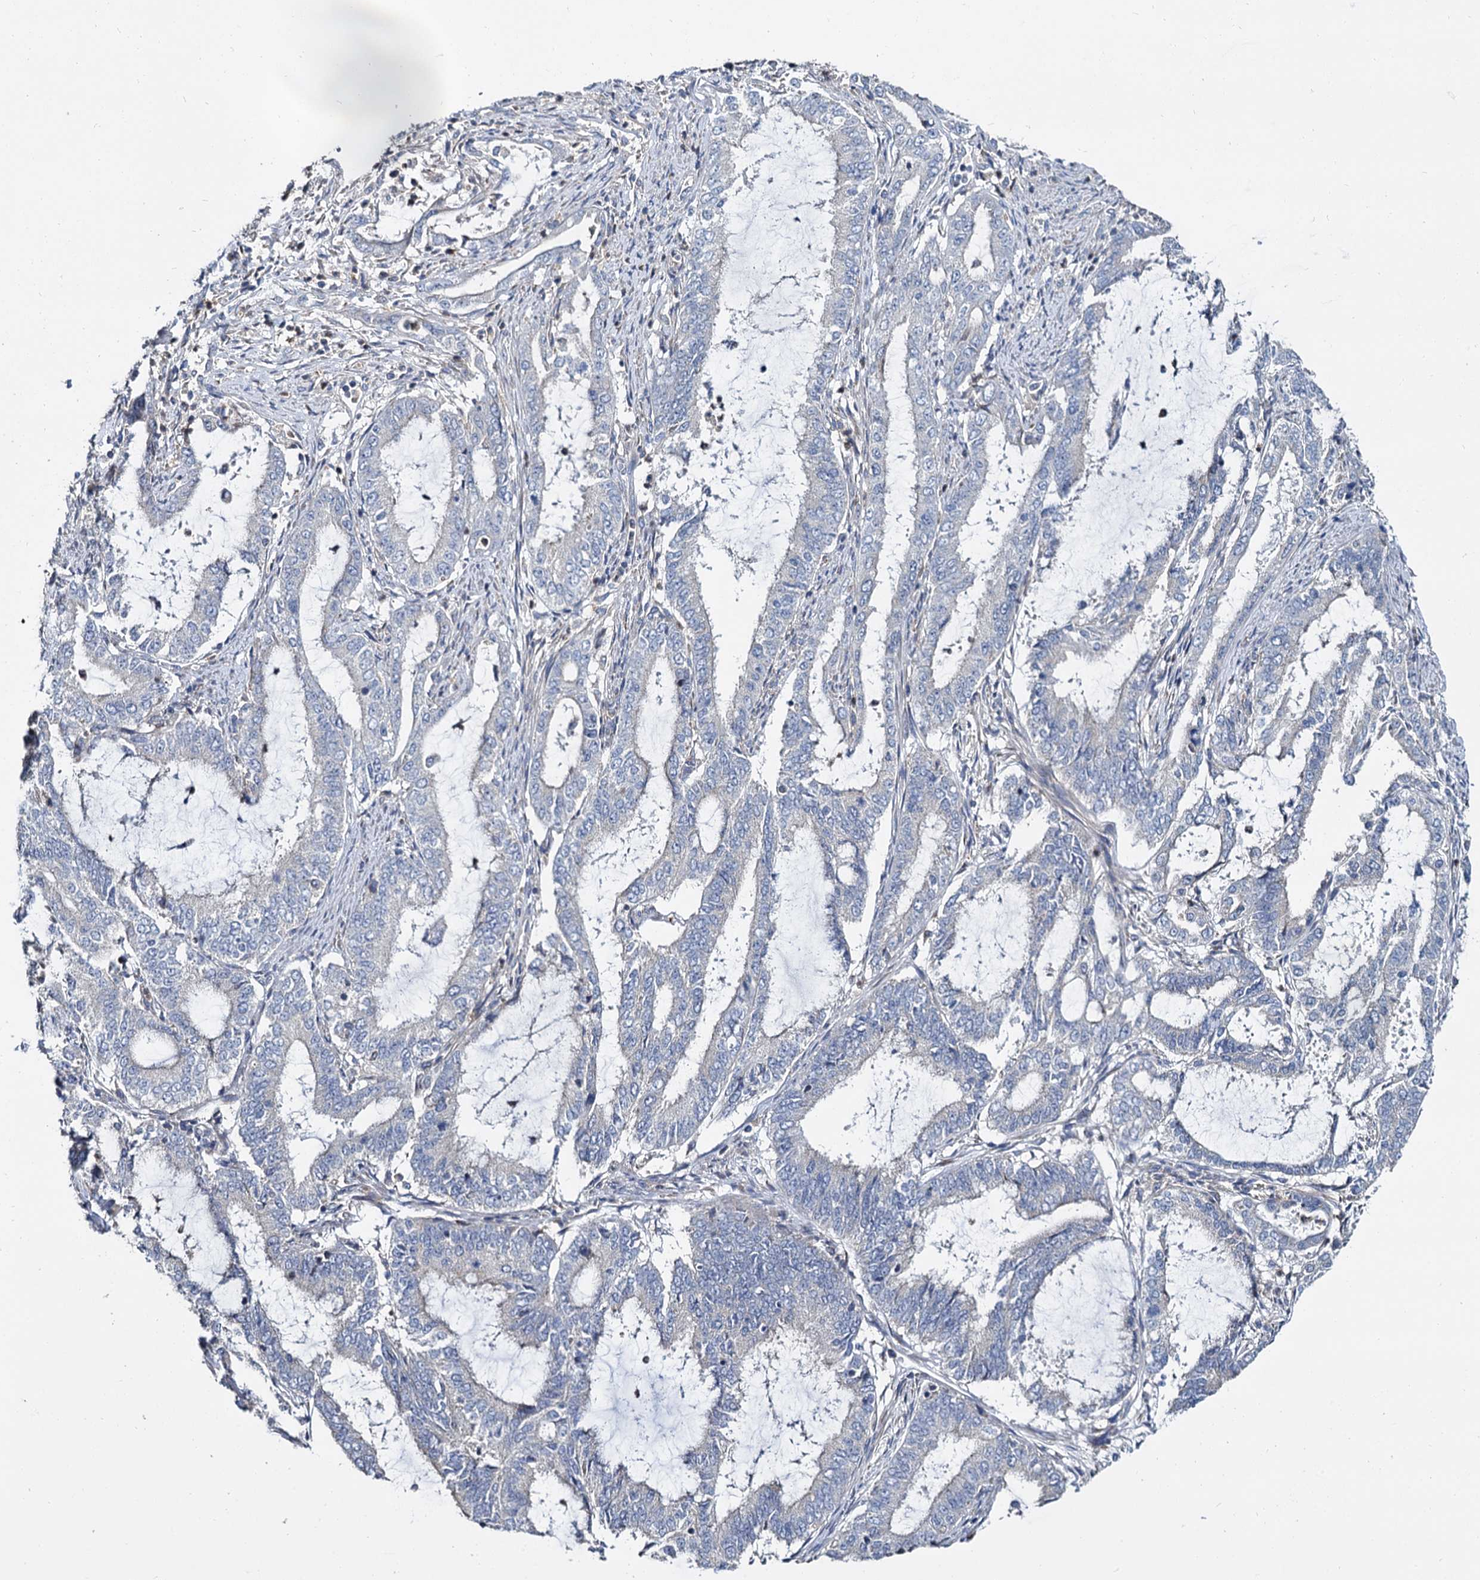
{"staining": {"intensity": "negative", "quantity": "none", "location": "none"}, "tissue": "endometrial cancer", "cell_type": "Tumor cells", "image_type": "cancer", "snomed": [{"axis": "morphology", "description": "Adenocarcinoma, NOS"}, {"axis": "topography", "description": "Endometrium"}], "caption": "Tumor cells are negative for brown protein staining in endometrial cancer (adenocarcinoma). The staining is performed using DAB brown chromogen with nuclei counter-stained in using hematoxylin.", "gene": "ANKRD13A", "patient": {"sex": "female", "age": 51}}